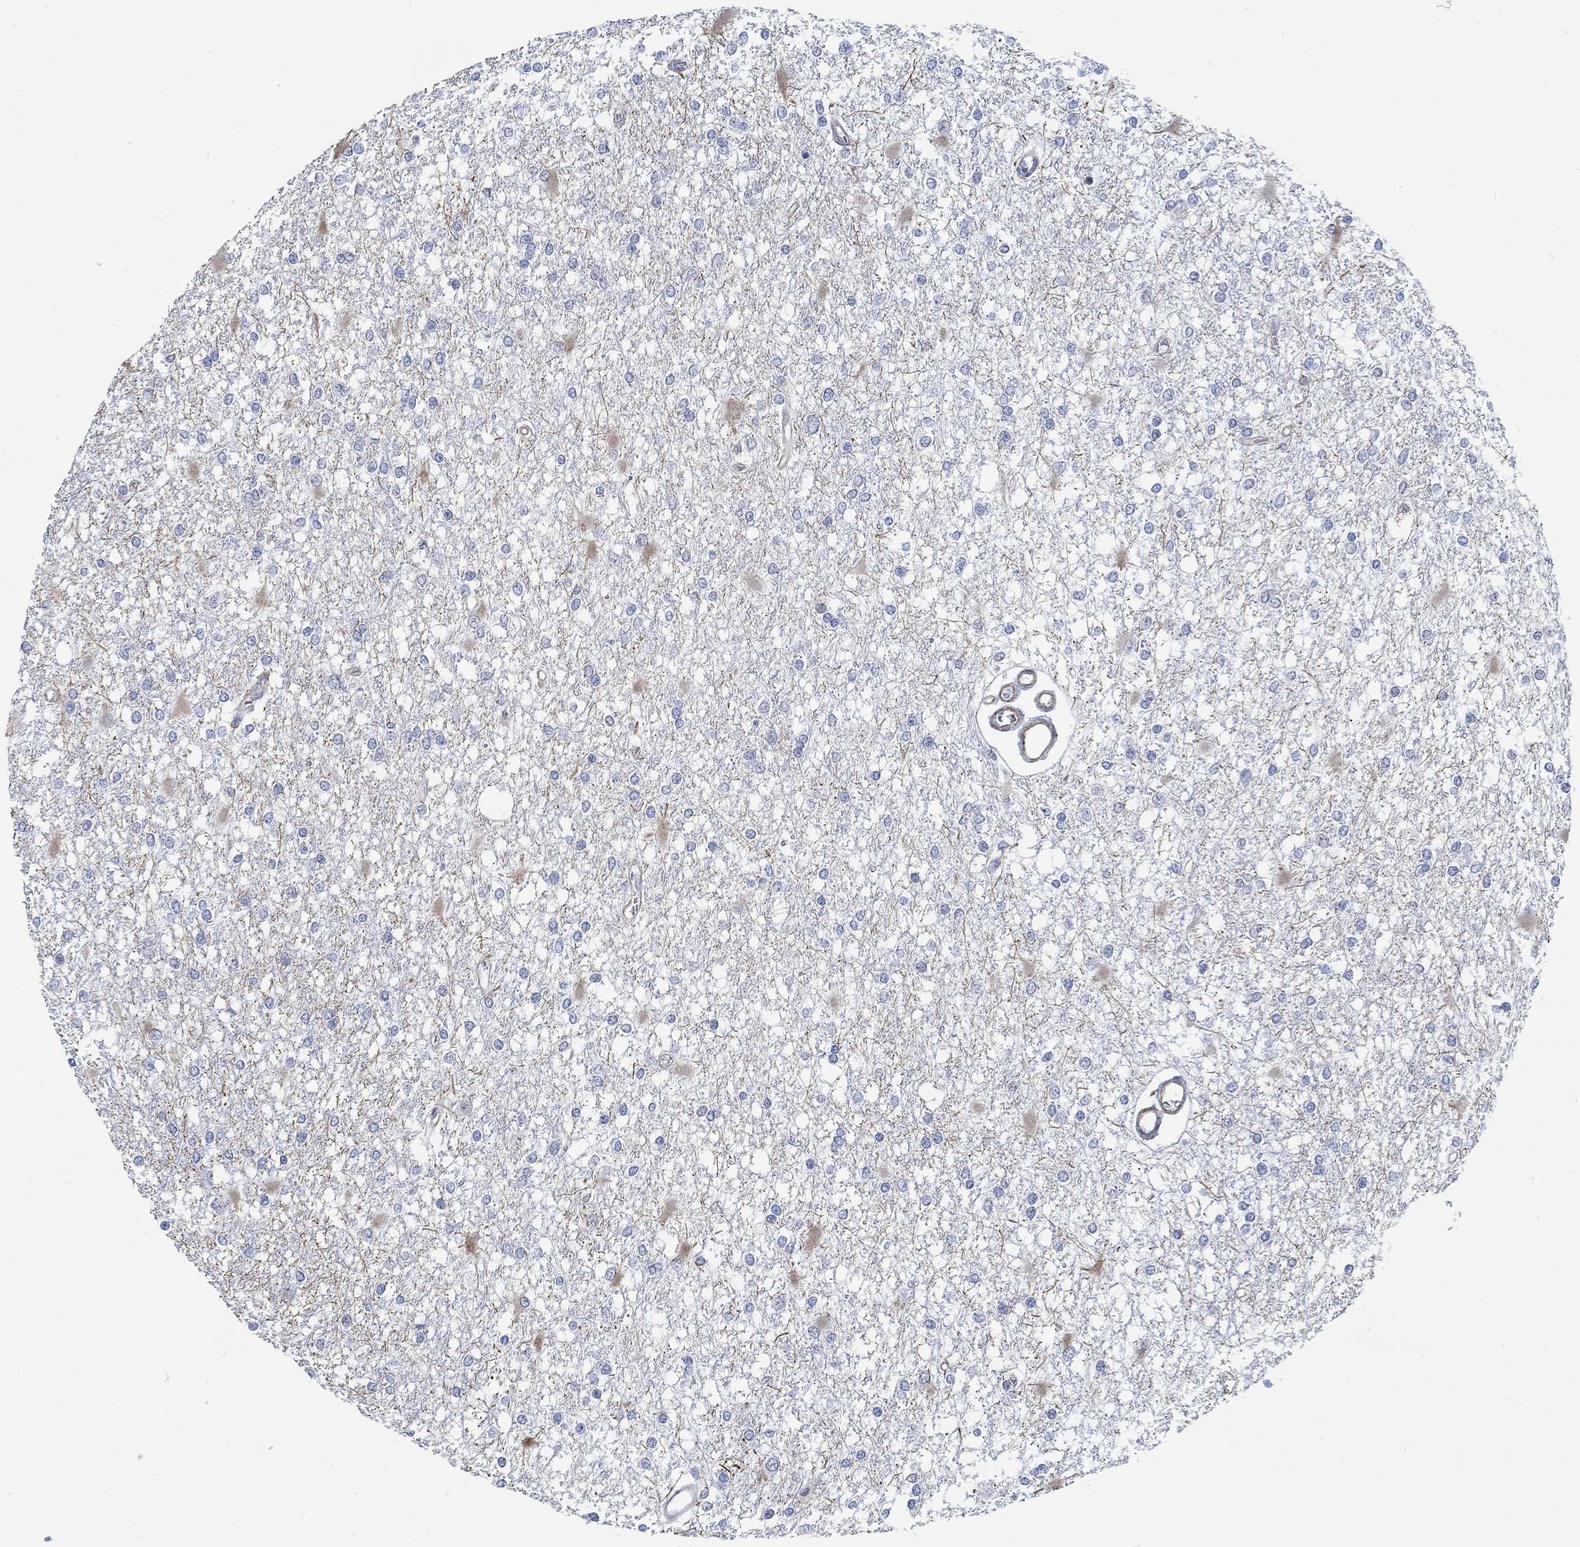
{"staining": {"intensity": "negative", "quantity": "none", "location": "none"}, "tissue": "glioma", "cell_type": "Tumor cells", "image_type": "cancer", "snomed": [{"axis": "morphology", "description": "Glioma, malignant, High grade"}, {"axis": "topography", "description": "Cerebral cortex"}], "caption": "Immunohistochemistry (IHC) micrograph of neoplastic tissue: malignant glioma (high-grade) stained with DAB (3,3'-diaminobenzidine) displays no significant protein expression in tumor cells.", "gene": "KCNH8", "patient": {"sex": "male", "age": 79}}